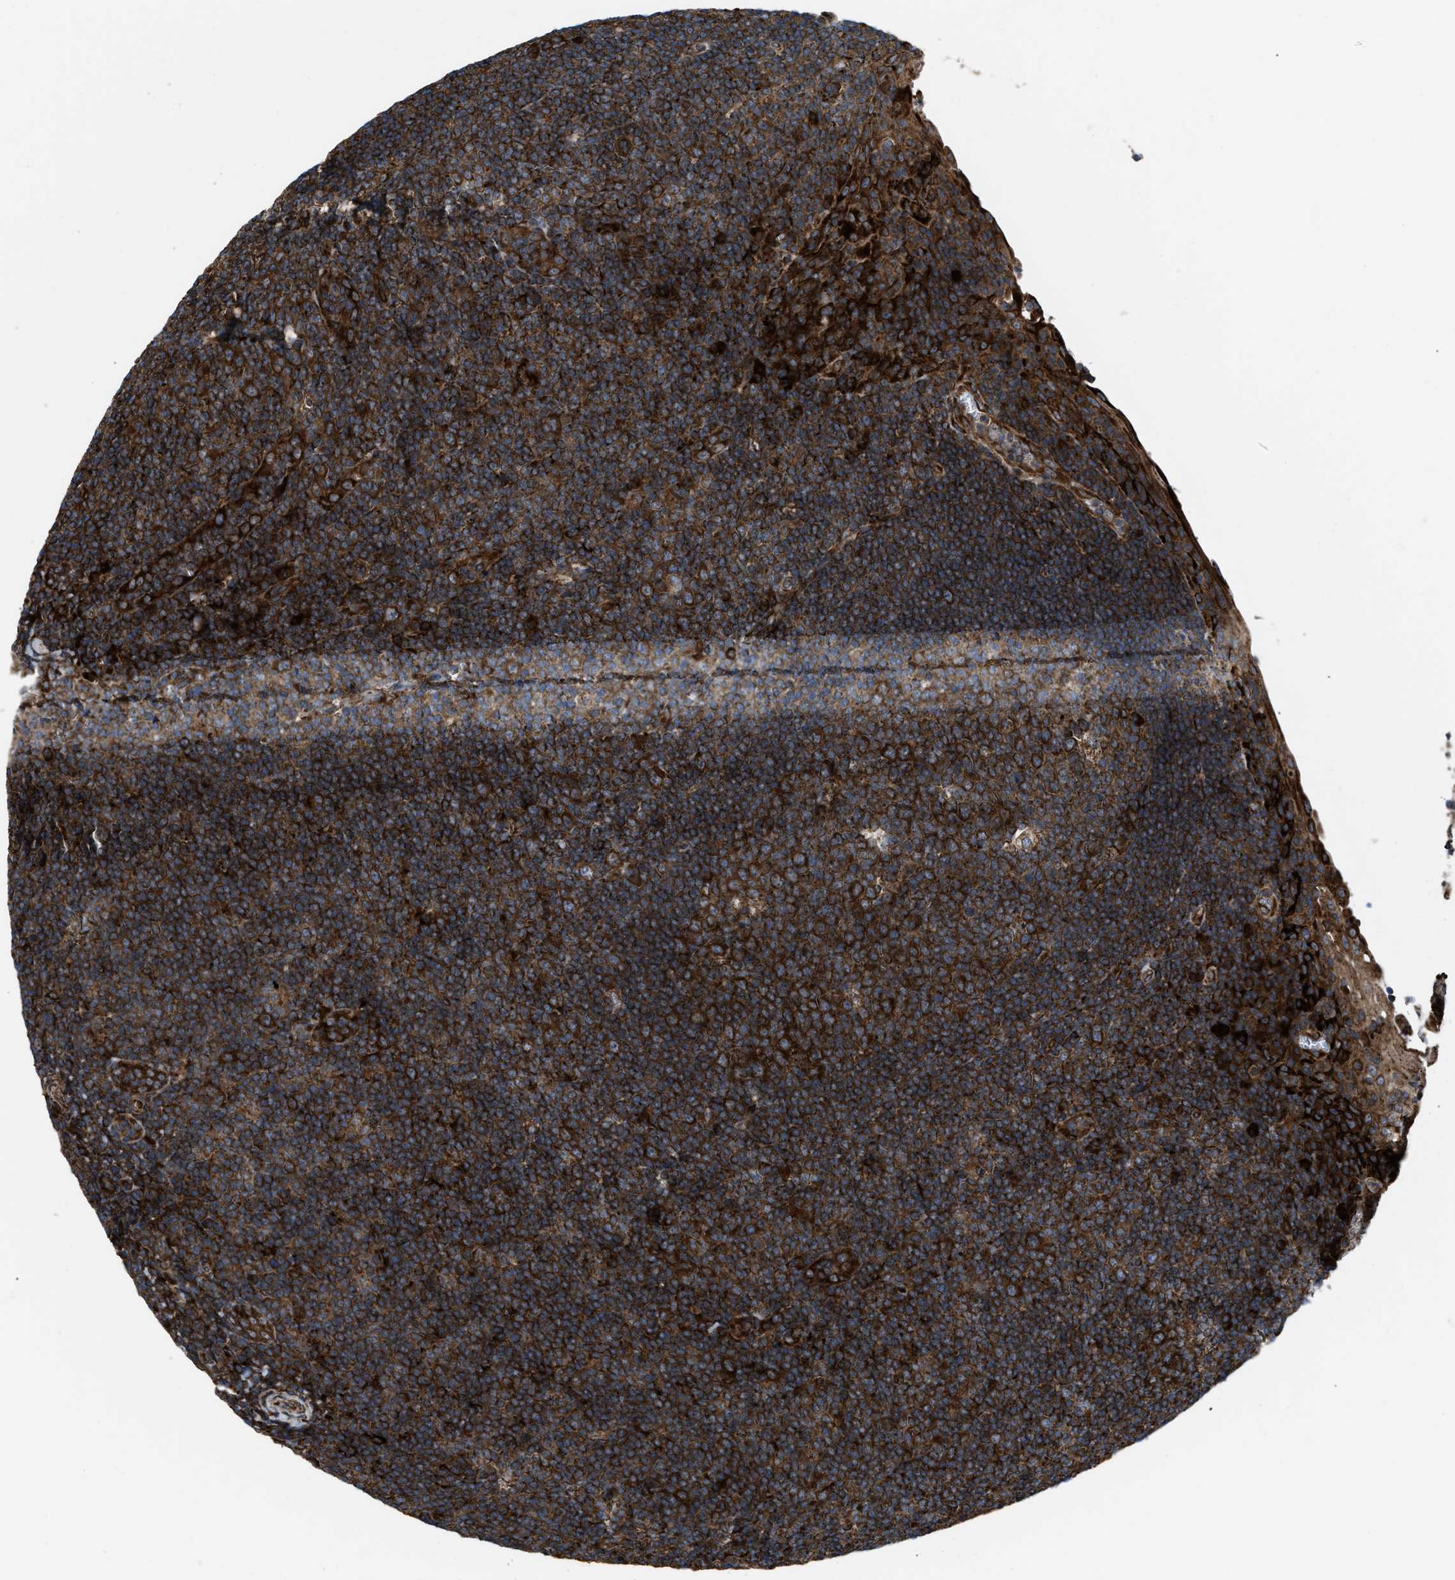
{"staining": {"intensity": "strong", "quantity": ">75%", "location": "cytoplasmic/membranous"}, "tissue": "tonsil", "cell_type": "Germinal center cells", "image_type": "normal", "snomed": [{"axis": "morphology", "description": "Normal tissue, NOS"}, {"axis": "topography", "description": "Tonsil"}], "caption": "Immunohistochemistry (IHC) image of unremarkable tonsil: human tonsil stained using immunohistochemistry (IHC) reveals high levels of strong protein expression localized specifically in the cytoplasmic/membranous of germinal center cells, appearing as a cytoplasmic/membranous brown color.", "gene": "PER3", "patient": {"sex": "male", "age": 37}}